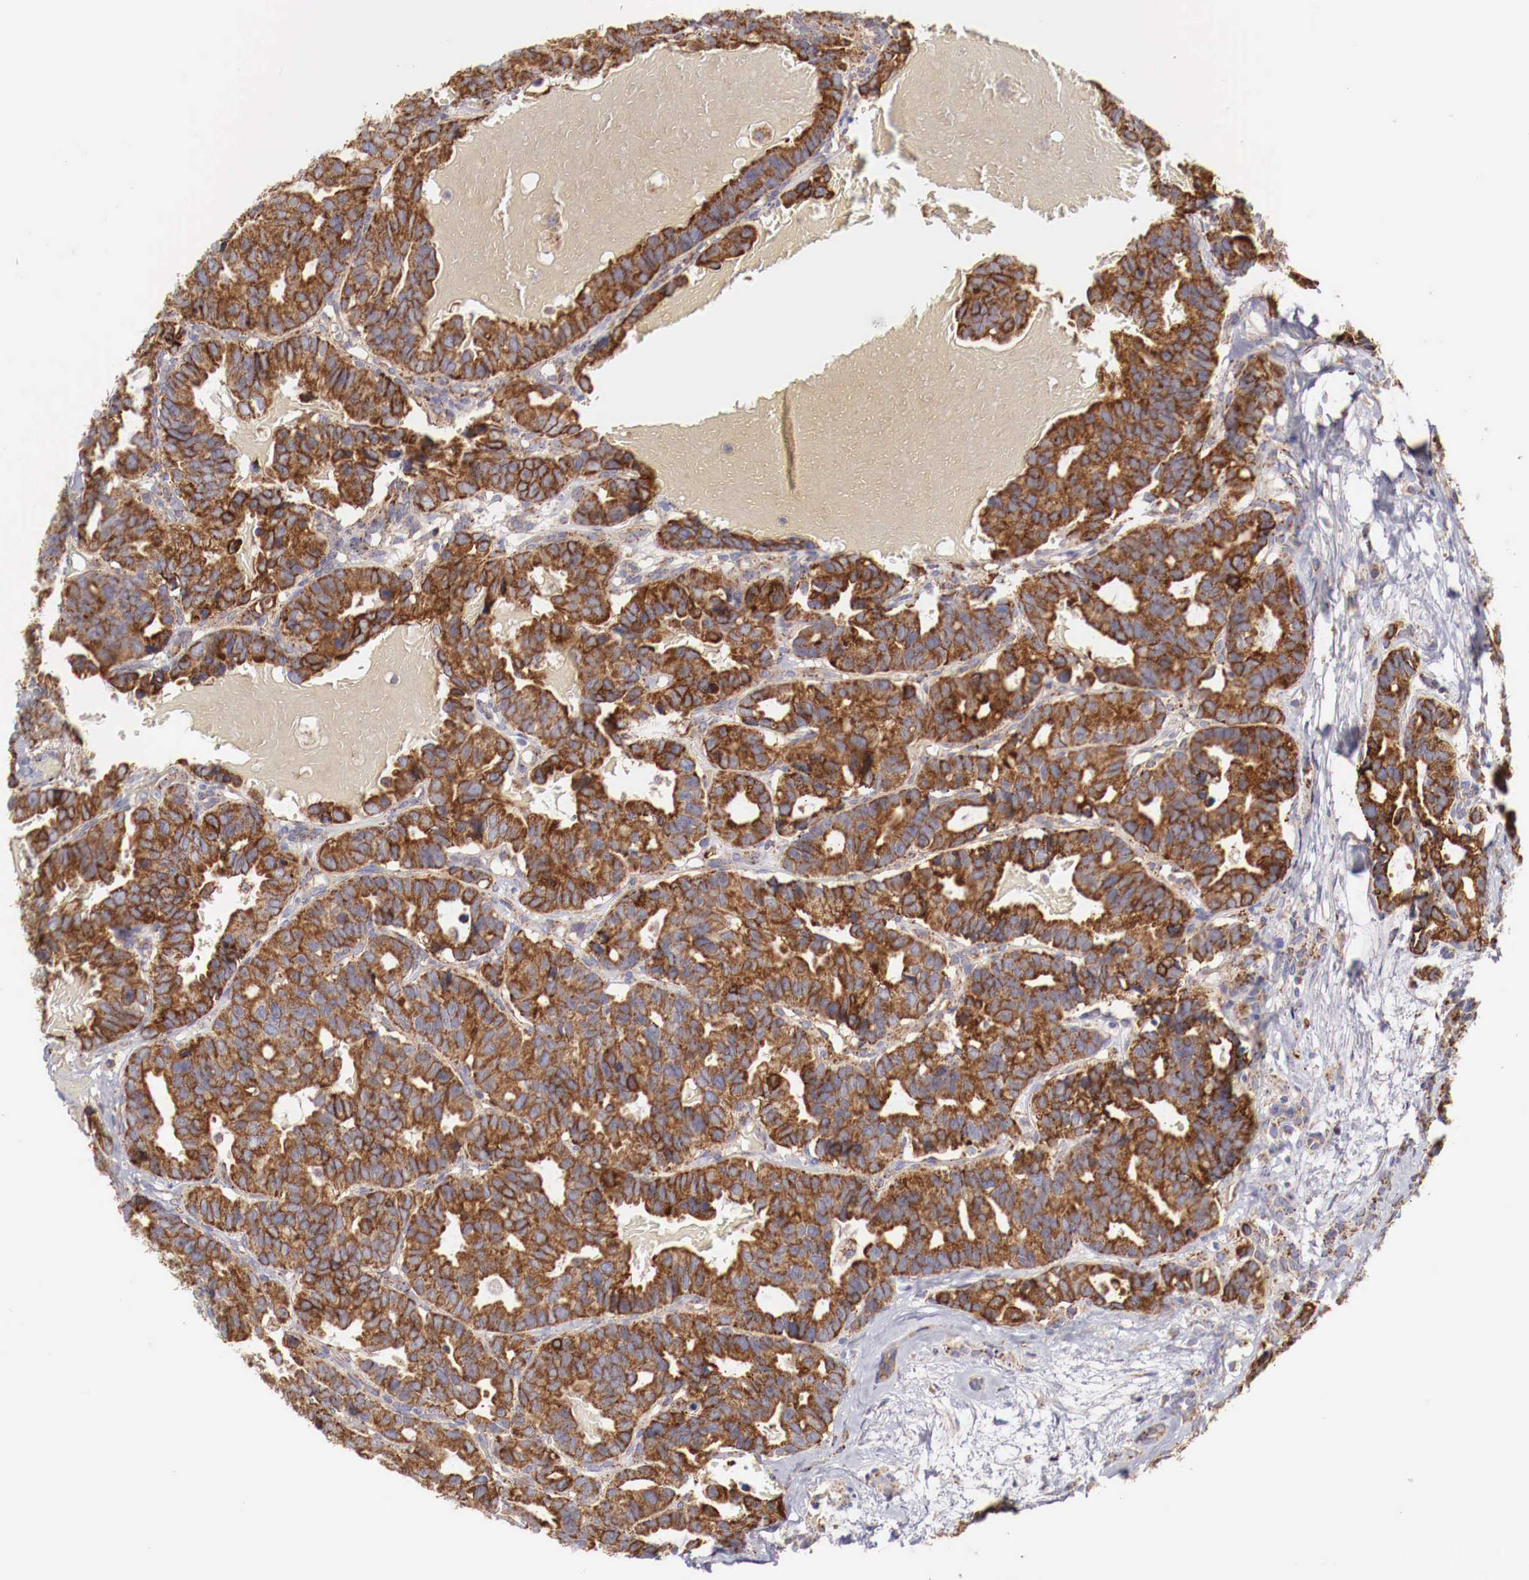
{"staining": {"intensity": "strong", "quantity": ">75%", "location": "cytoplasmic/membranous"}, "tissue": "breast cancer", "cell_type": "Tumor cells", "image_type": "cancer", "snomed": [{"axis": "morphology", "description": "Duct carcinoma"}, {"axis": "topography", "description": "Breast"}], "caption": "Immunohistochemical staining of breast cancer shows high levels of strong cytoplasmic/membranous protein positivity in approximately >75% of tumor cells.", "gene": "XPNPEP3", "patient": {"sex": "female", "age": 69}}